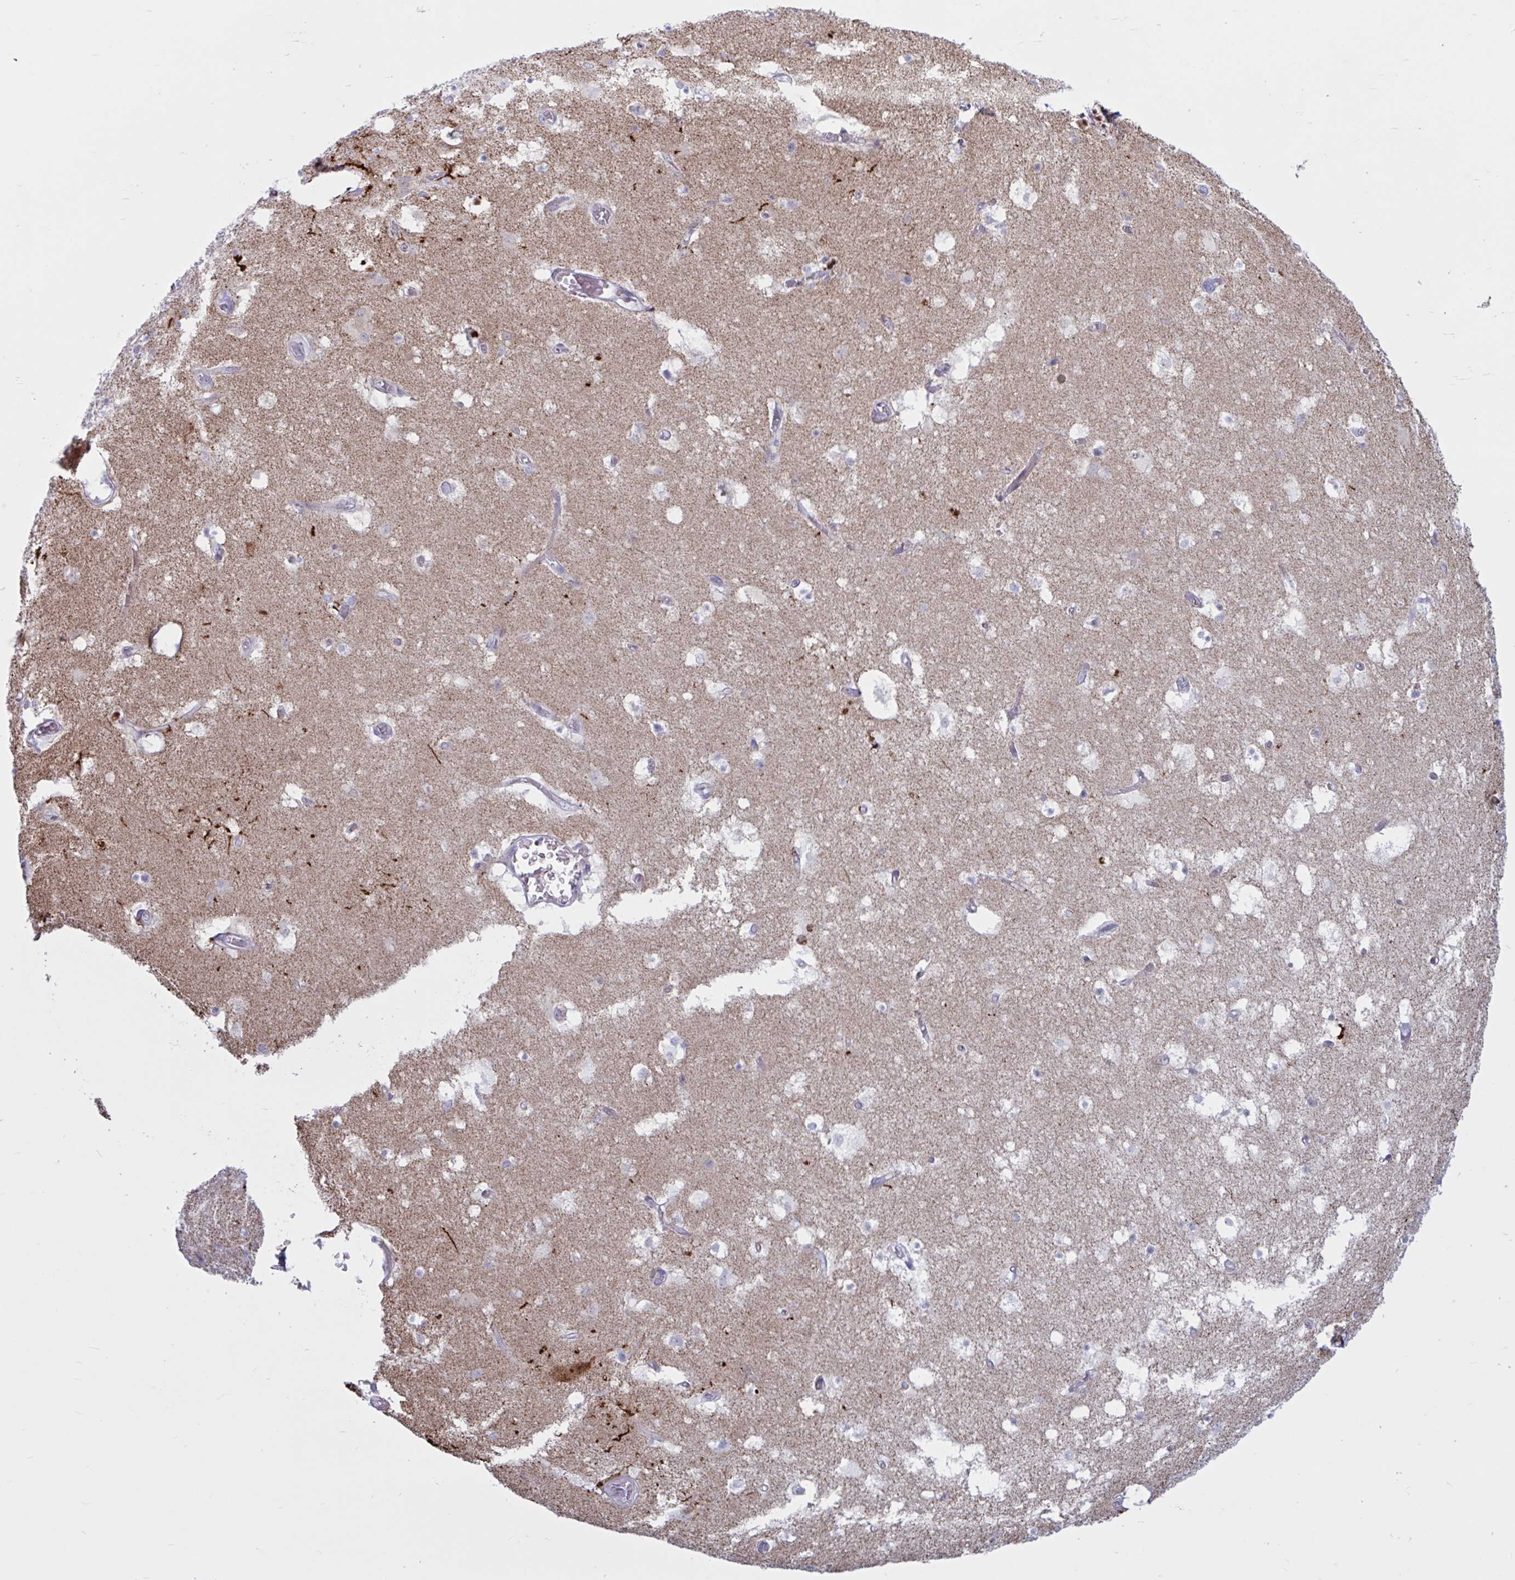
{"staining": {"intensity": "negative", "quantity": "none", "location": "none"}, "tissue": "hippocampus", "cell_type": "Glial cells", "image_type": "normal", "snomed": [{"axis": "morphology", "description": "Normal tissue, NOS"}, {"axis": "topography", "description": "Hippocampus"}], "caption": "Immunohistochemistry (IHC) image of normal human hippocampus stained for a protein (brown), which shows no staining in glial cells. (Stains: DAB (3,3'-diaminobenzidine) immunohistochemistry with hematoxylin counter stain, Microscopy: brightfield microscopy at high magnification).", "gene": "ATG9A", "patient": {"sex": "female", "age": 52}}